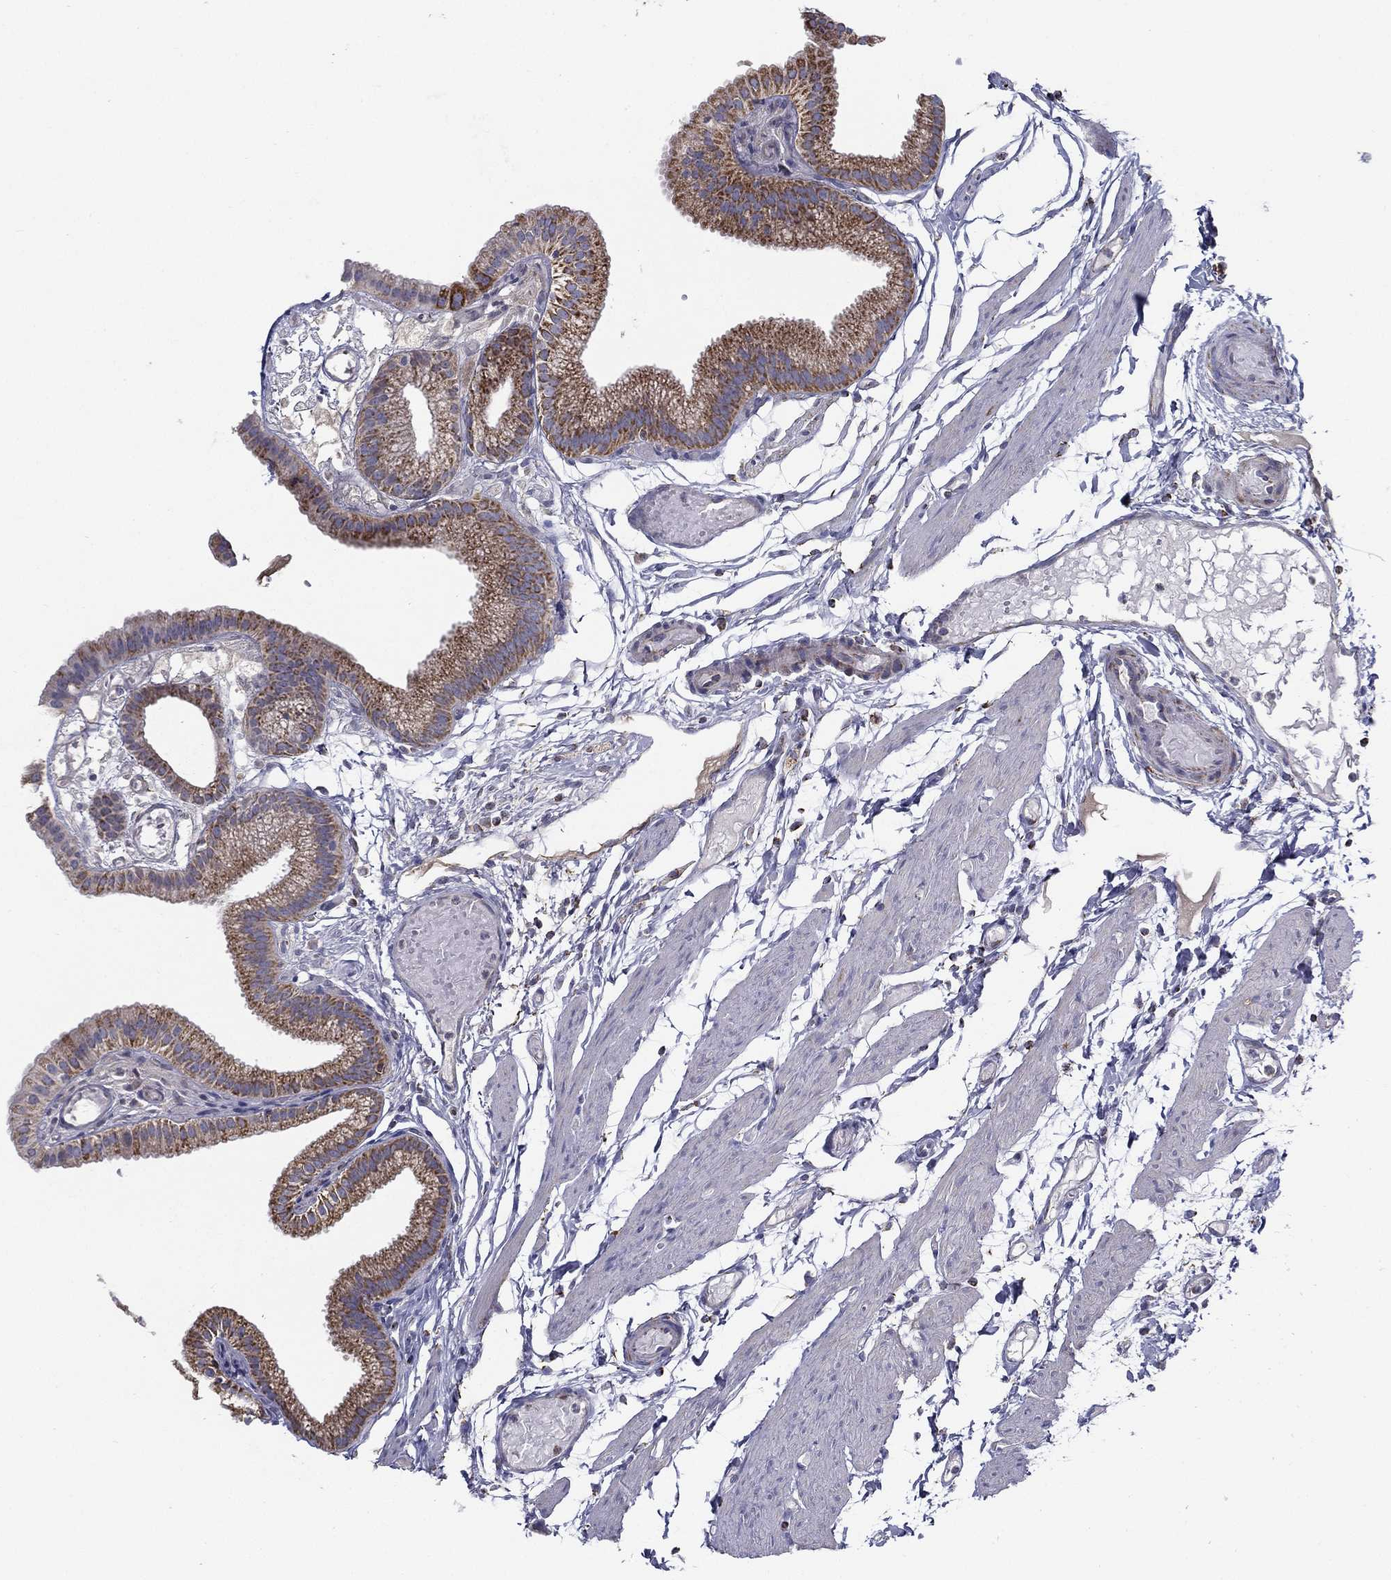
{"staining": {"intensity": "moderate", "quantity": ">75%", "location": "cytoplasmic/membranous"}, "tissue": "gallbladder", "cell_type": "Glandular cells", "image_type": "normal", "snomed": [{"axis": "morphology", "description": "Normal tissue, NOS"}, {"axis": "topography", "description": "Gallbladder"}], "caption": "Moderate cytoplasmic/membranous positivity is appreciated in about >75% of glandular cells in unremarkable gallbladder.", "gene": "SFXN1", "patient": {"sex": "female", "age": 45}}